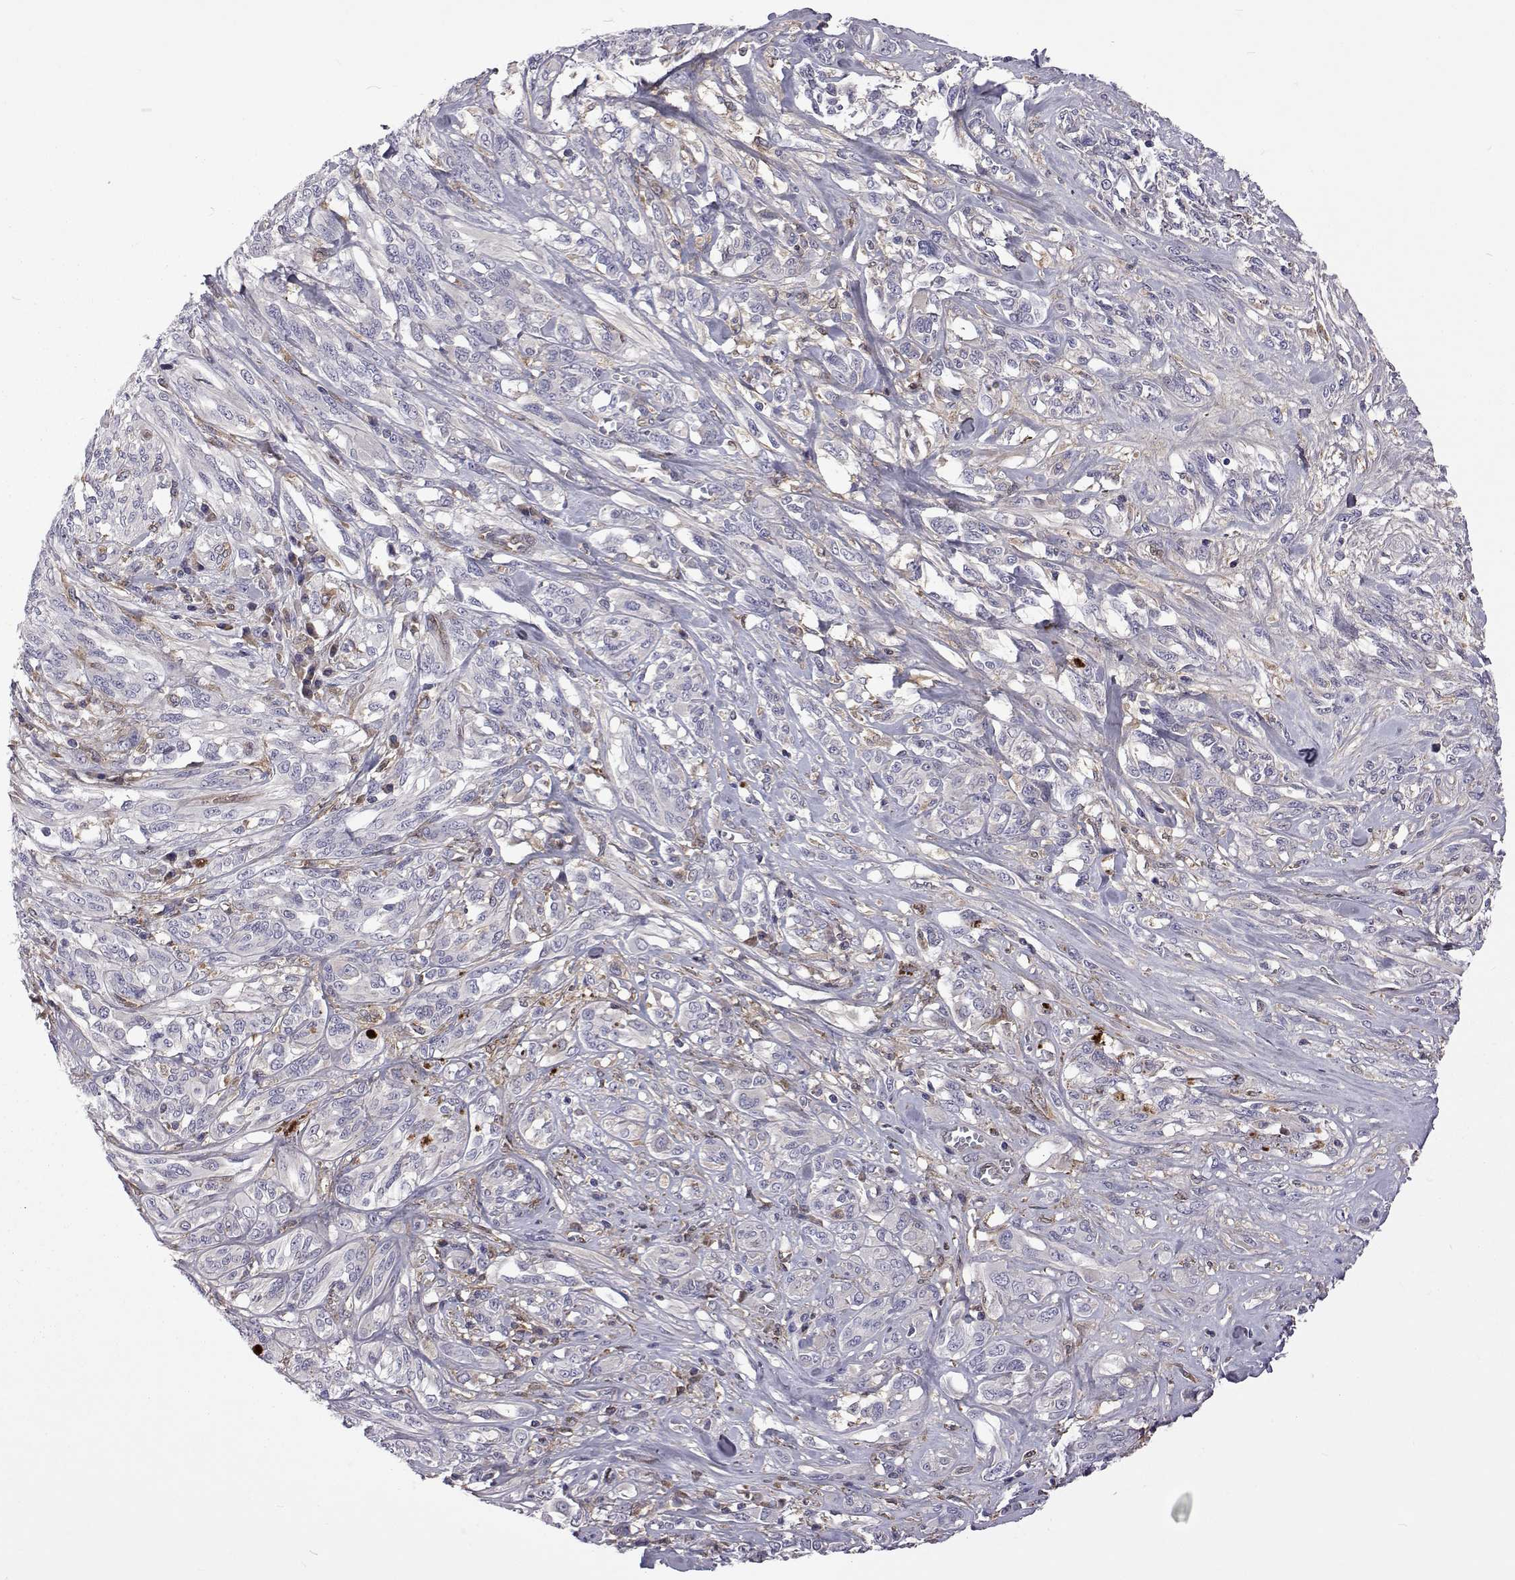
{"staining": {"intensity": "negative", "quantity": "none", "location": "none"}, "tissue": "melanoma", "cell_type": "Tumor cells", "image_type": "cancer", "snomed": [{"axis": "morphology", "description": "Malignant melanoma, NOS"}, {"axis": "topography", "description": "Skin"}], "caption": "The histopathology image exhibits no staining of tumor cells in melanoma.", "gene": "TCF15", "patient": {"sex": "female", "age": 91}}